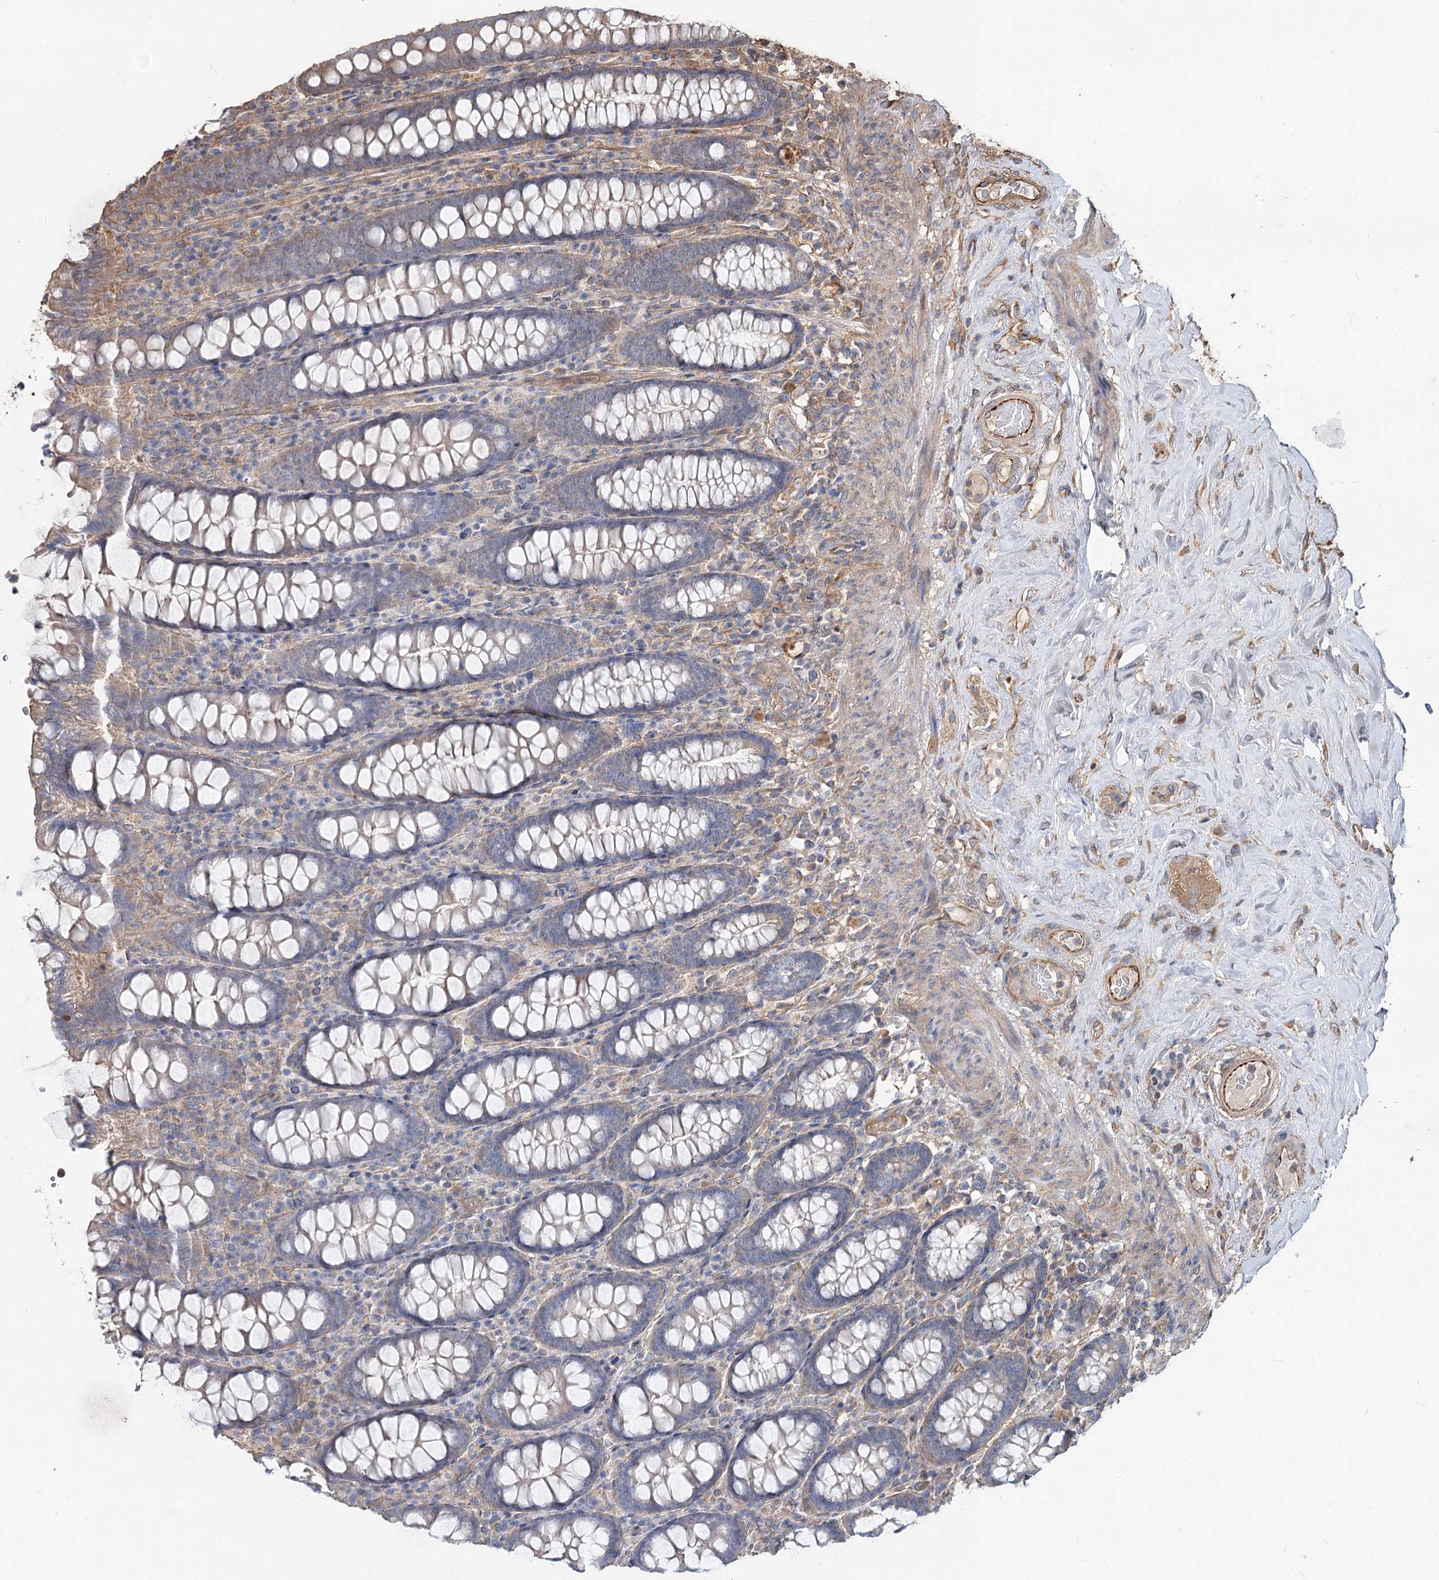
{"staining": {"intensity": "moderate", "quantity": ">75%", "location": "cytoplasmic/membranous"}, "tissue": "colon", "cell_type": "Endothelial cells", "image_type": "normal", "snomed": [{"axis": "morphology", "description": "Normal tissue, NOS"}, {"axis": "topography", "description": "Colon"}], "caption": "Colon stained for a protein shows moderate cytoplasmic/membranous positivity in endothelial cells. The staining was performed using DAB to visualize the protein expression in brown, while the nuclei were stained in blue with hematoxylin (Magnification: 20x).", "gene": "SPART", "patient": {"sex": "female", "age": 79}}